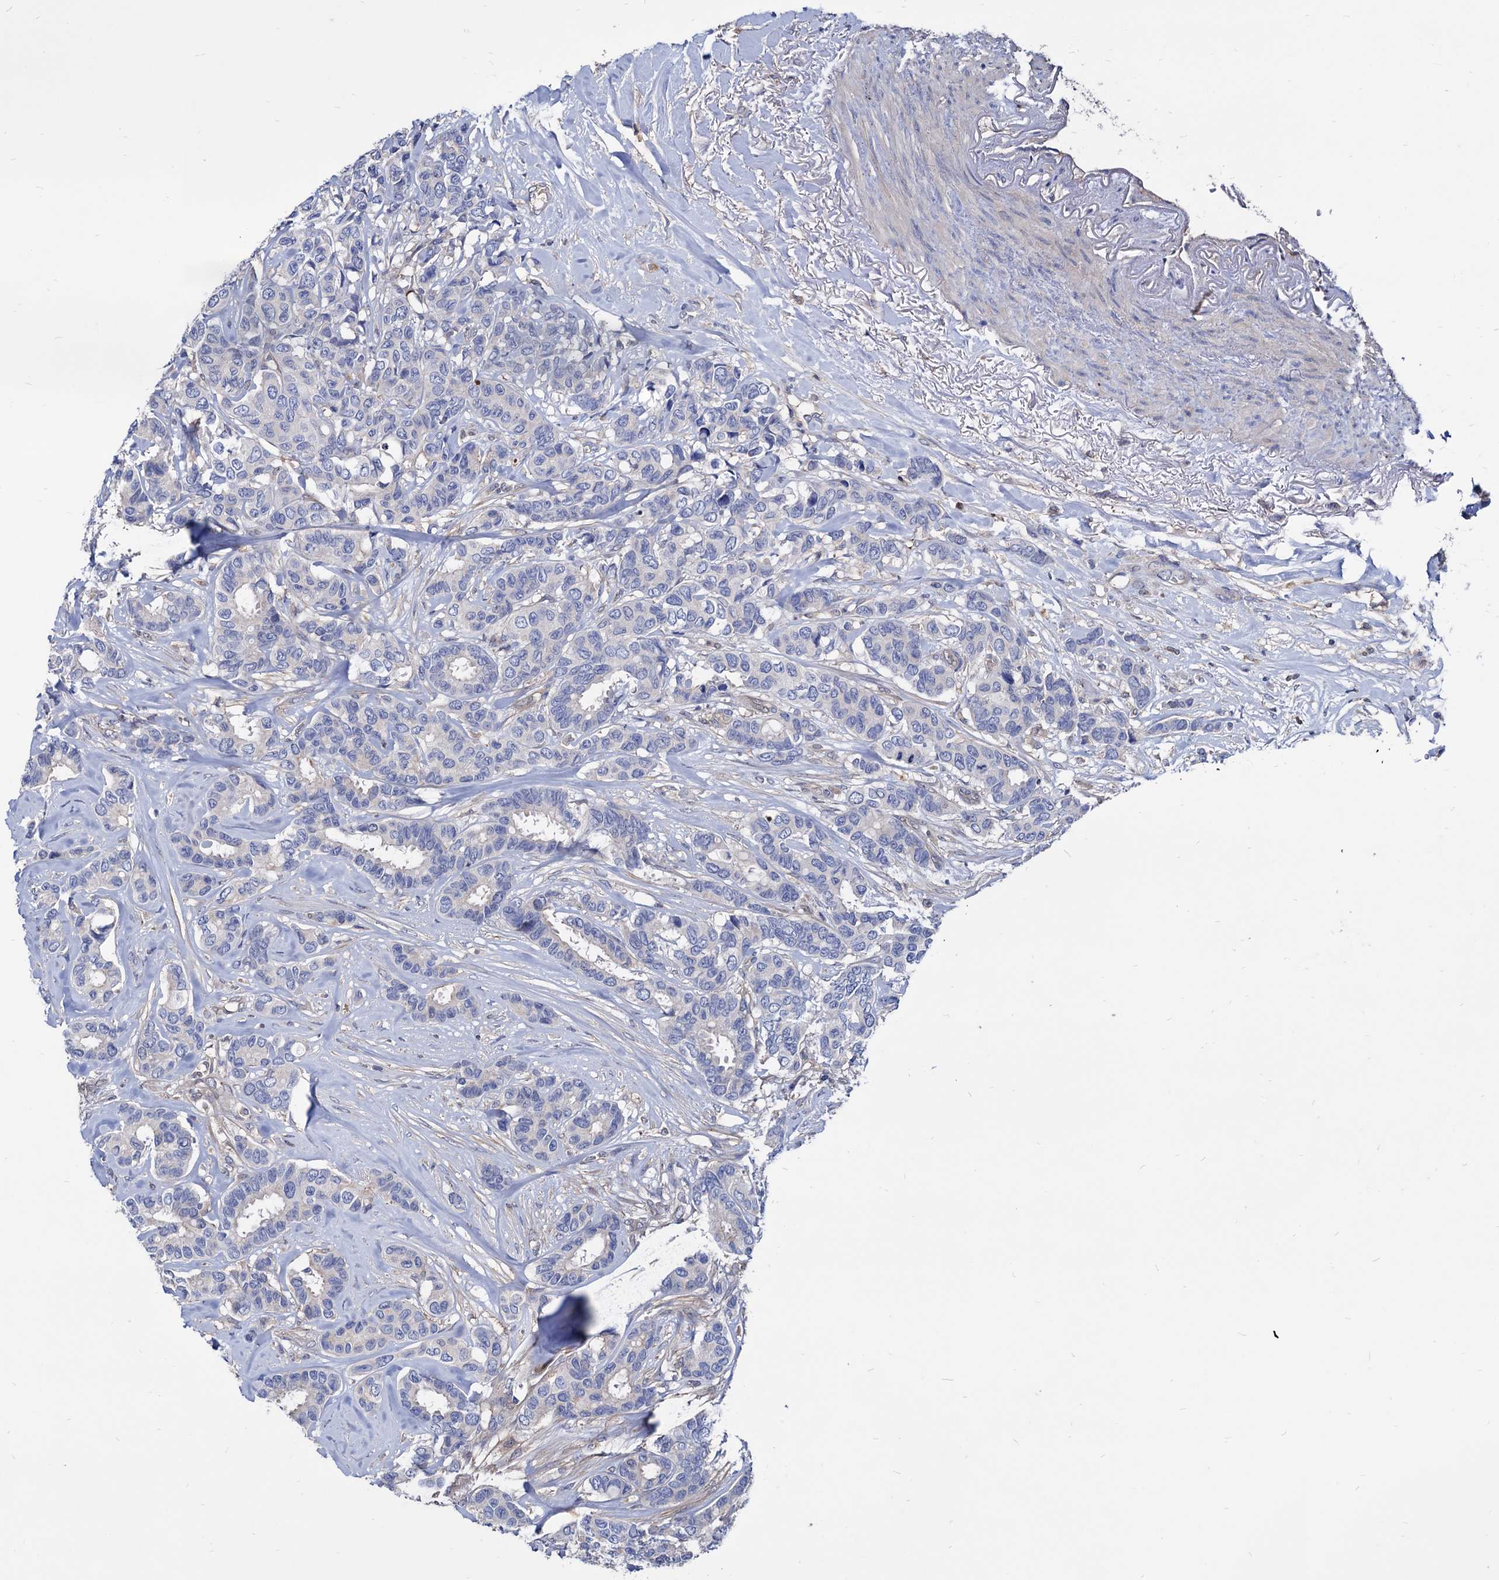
{"staining": {"intensity": "negative", "quantity": "none", "location": "none"}, "tissue": "breast cancer", "cell_type": "Tumor cells", "image_type": "cancer", "snomed": [{"axis": "morphology", "description": "Duct carcinoma"}, {"axis": "topography", "description": "Breast"}], "caption": "Immunohistochemistry (IHC) of human infiltrating ductal carcinoma (breast) reveals no staining in tumor cells. Brightfield microscopy of immunohistochemistry stained with DAB (brown) and hematoxylin (blue), captured at high magnification.", "gene": "CPPED1", "patient": {"sex": "female", "age": 87}}